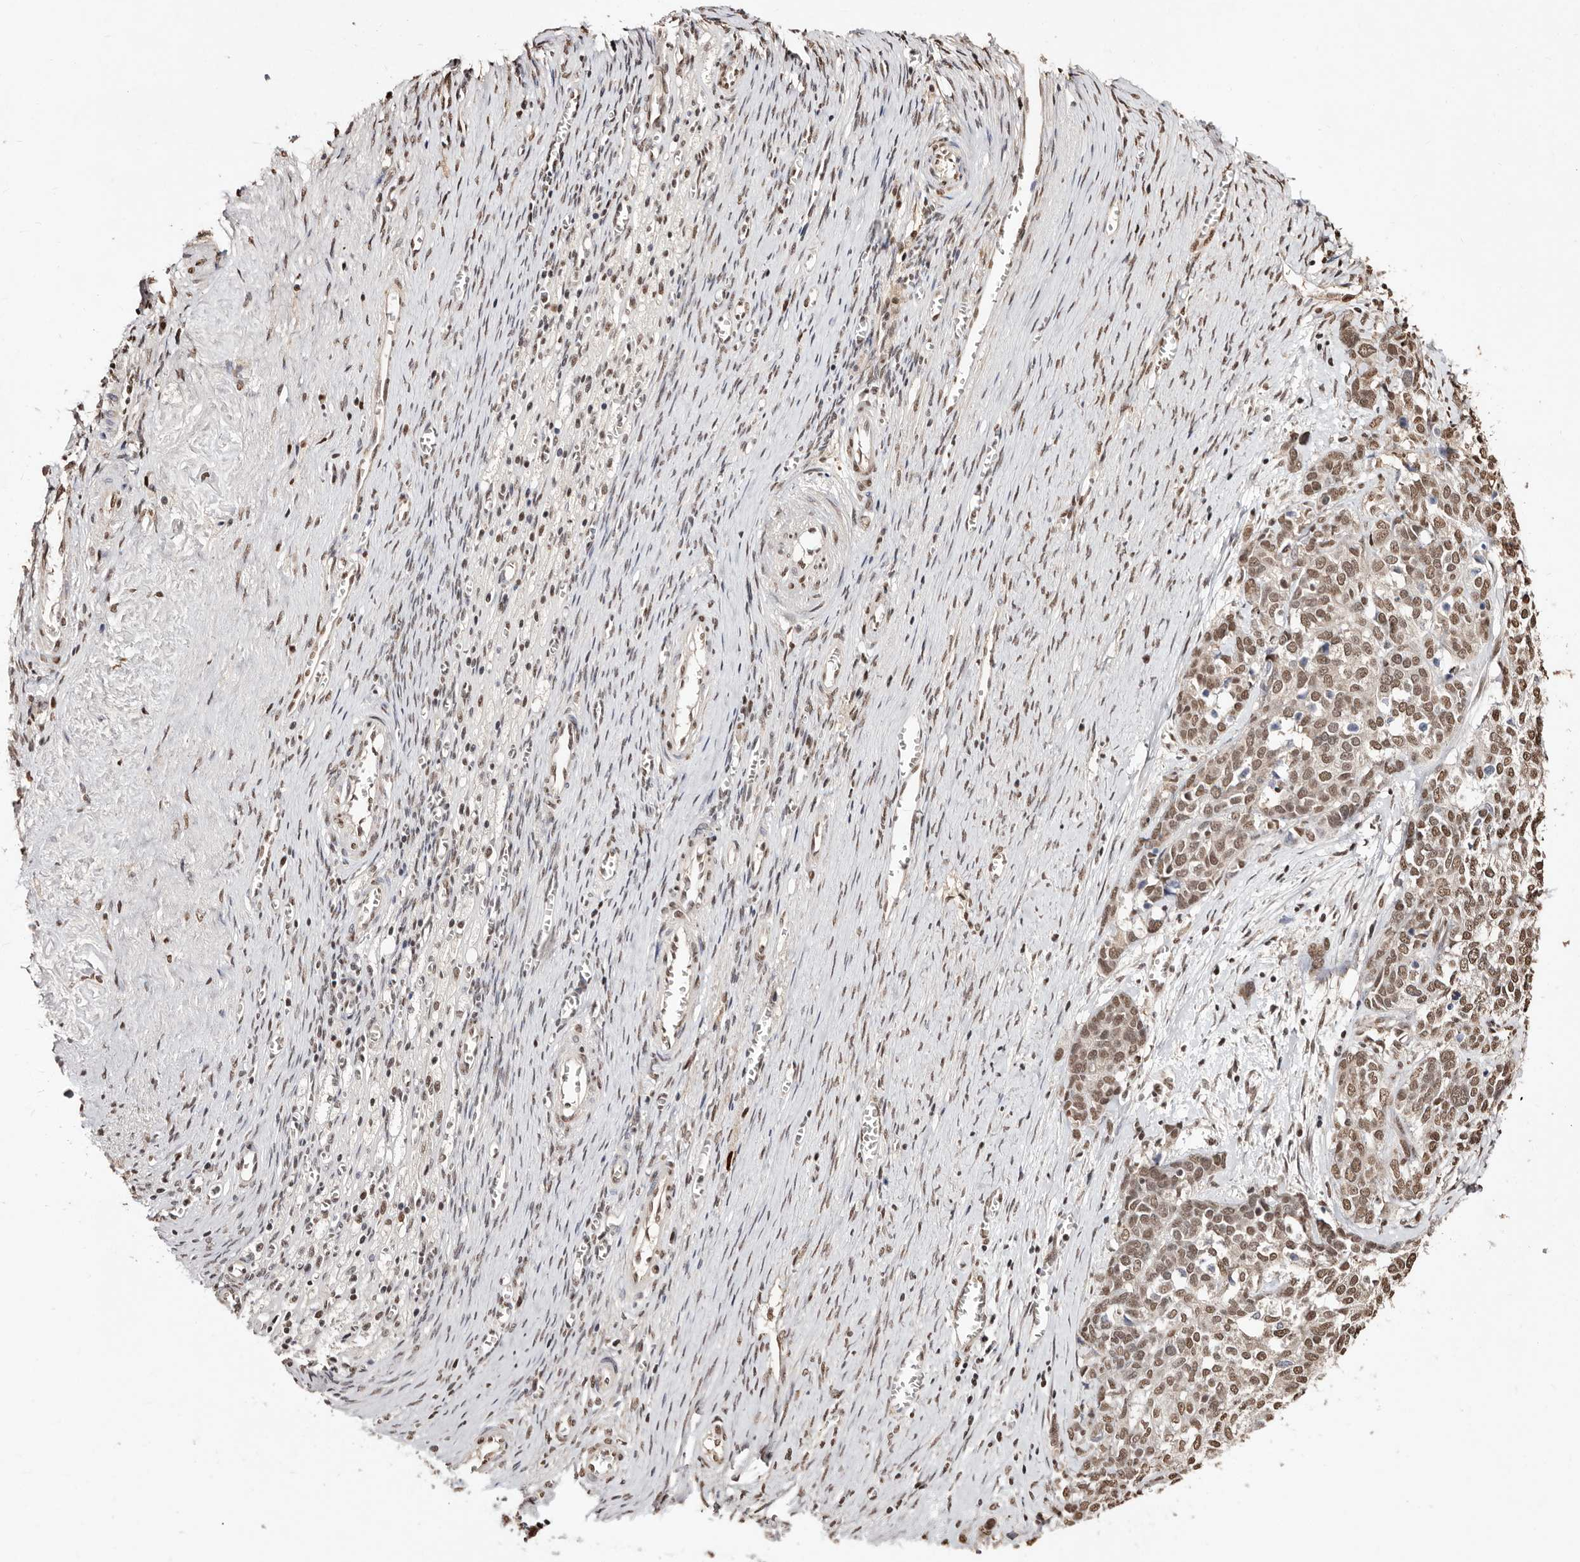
{"staining": {"intensity": "moderate", "quantity": ">75%", "location": "nuclear"}, "tissue": "ovarian cancer", "cell_type": "Tumor cells", "image_type": "cancer", "snomed": [{"axis": "morphology", "description": "Cystadenocarcinoma, serous, NOS"}, {"axis": "topography", "description": "Ovary"}], "caption": "This histopathology image shows immunohistochemistry staining of human ovarian serous cystadenocarcinoma, with medium moderate nuclear staining in about >75% of tumor cells.", "gene": "BICRAL", "patient": {"sex": "female", "age": 44}}